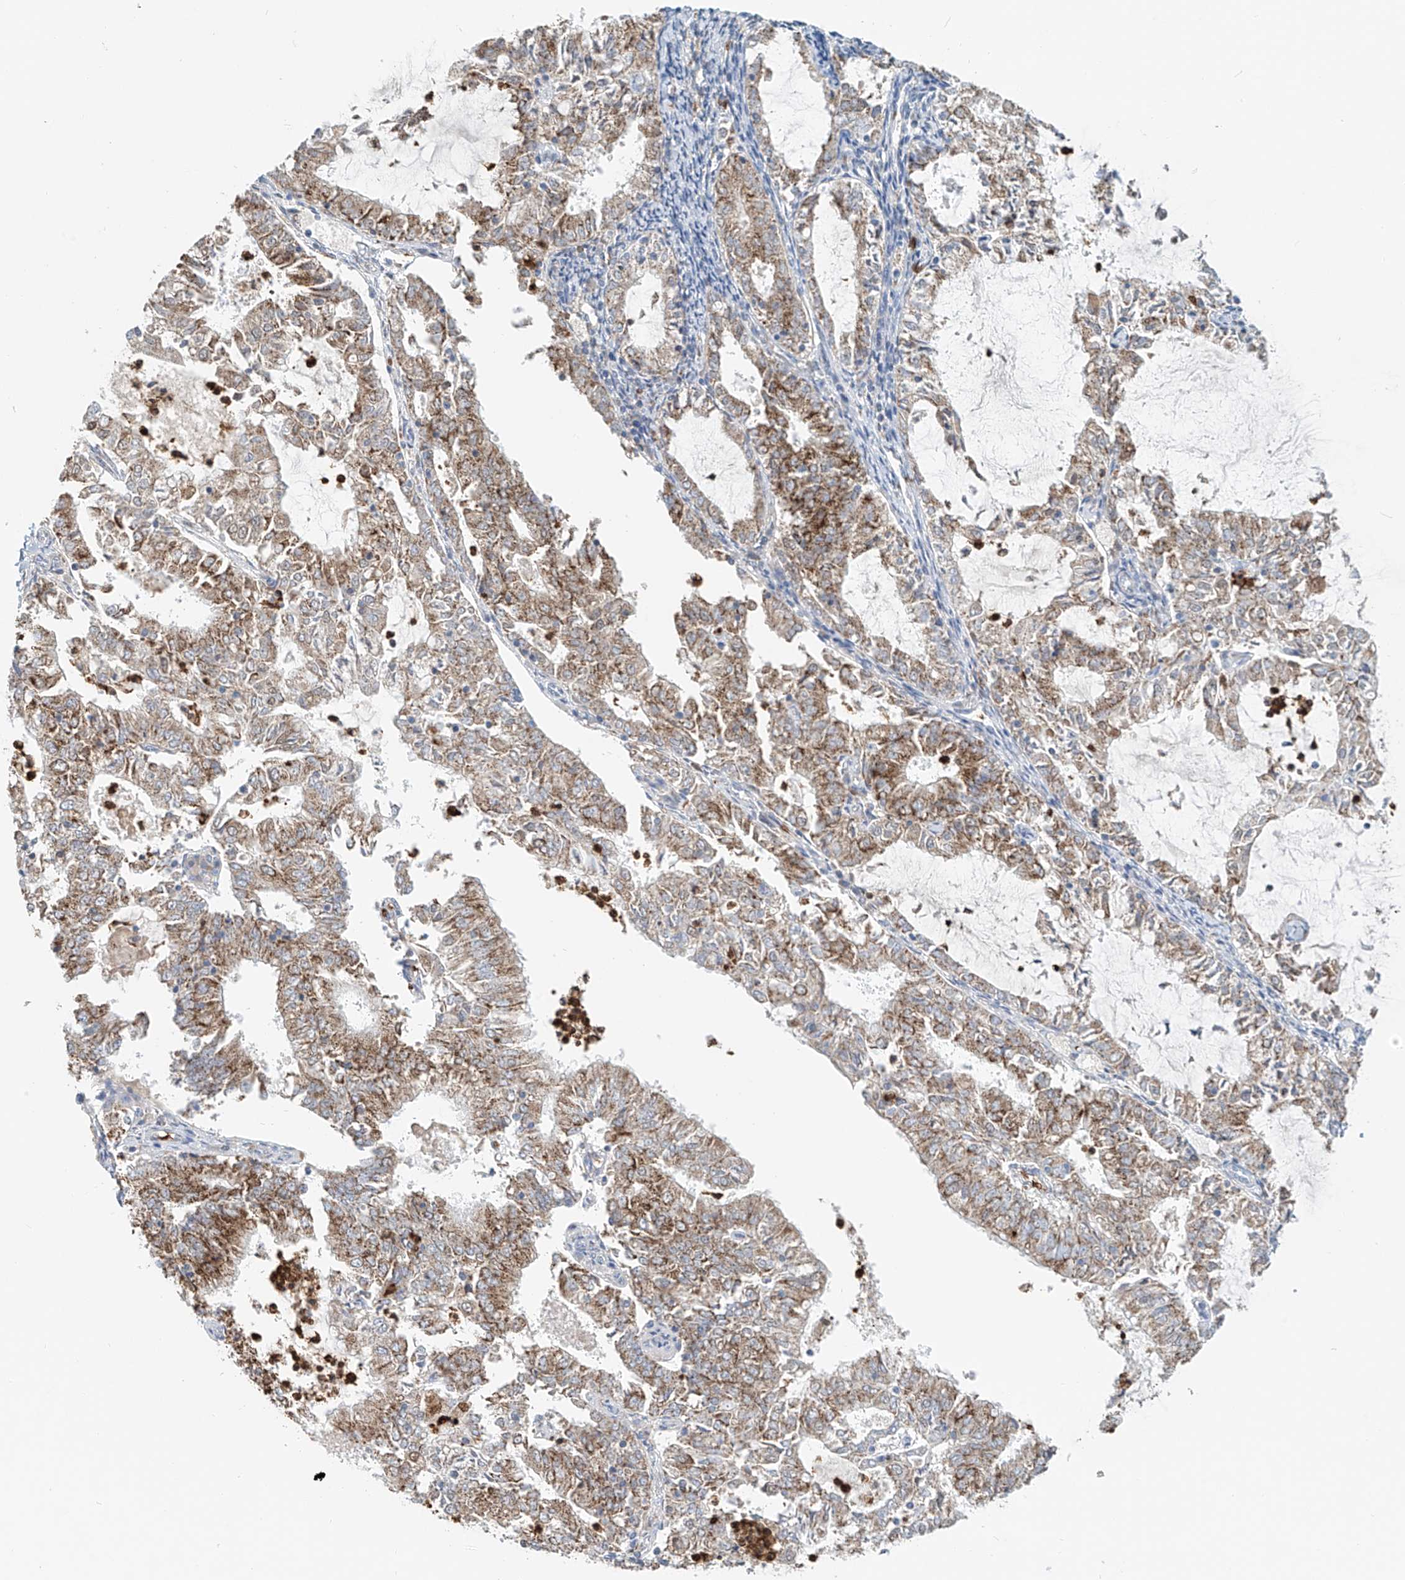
{"staining": {"intensity": "moderate", "quantity": ">75%", "location": "cytoplasmic/membranous"}, "tissue": "endometrial cancer", "cell_type": "Tumor cells", "image_type": "cancer", "snomed": [{"axis": "morphology", "description": "Adenocarcinoma, NOS"}, {"axis": "topography", "description": "Endometrium"}], "caption": "Endometrial cancer (adenocarcinoma) stained with DAB (3,3'-diaminobenzidine) IHC reveals medium levels of moderate cytoplasmic/membranous expression in approximately >75% of tumor cells. (DAB IHC, brown staining for protein, blue staining for nuclei).", "gene": "PTPRA", "patient": {"sex": "female", "age": 57}}